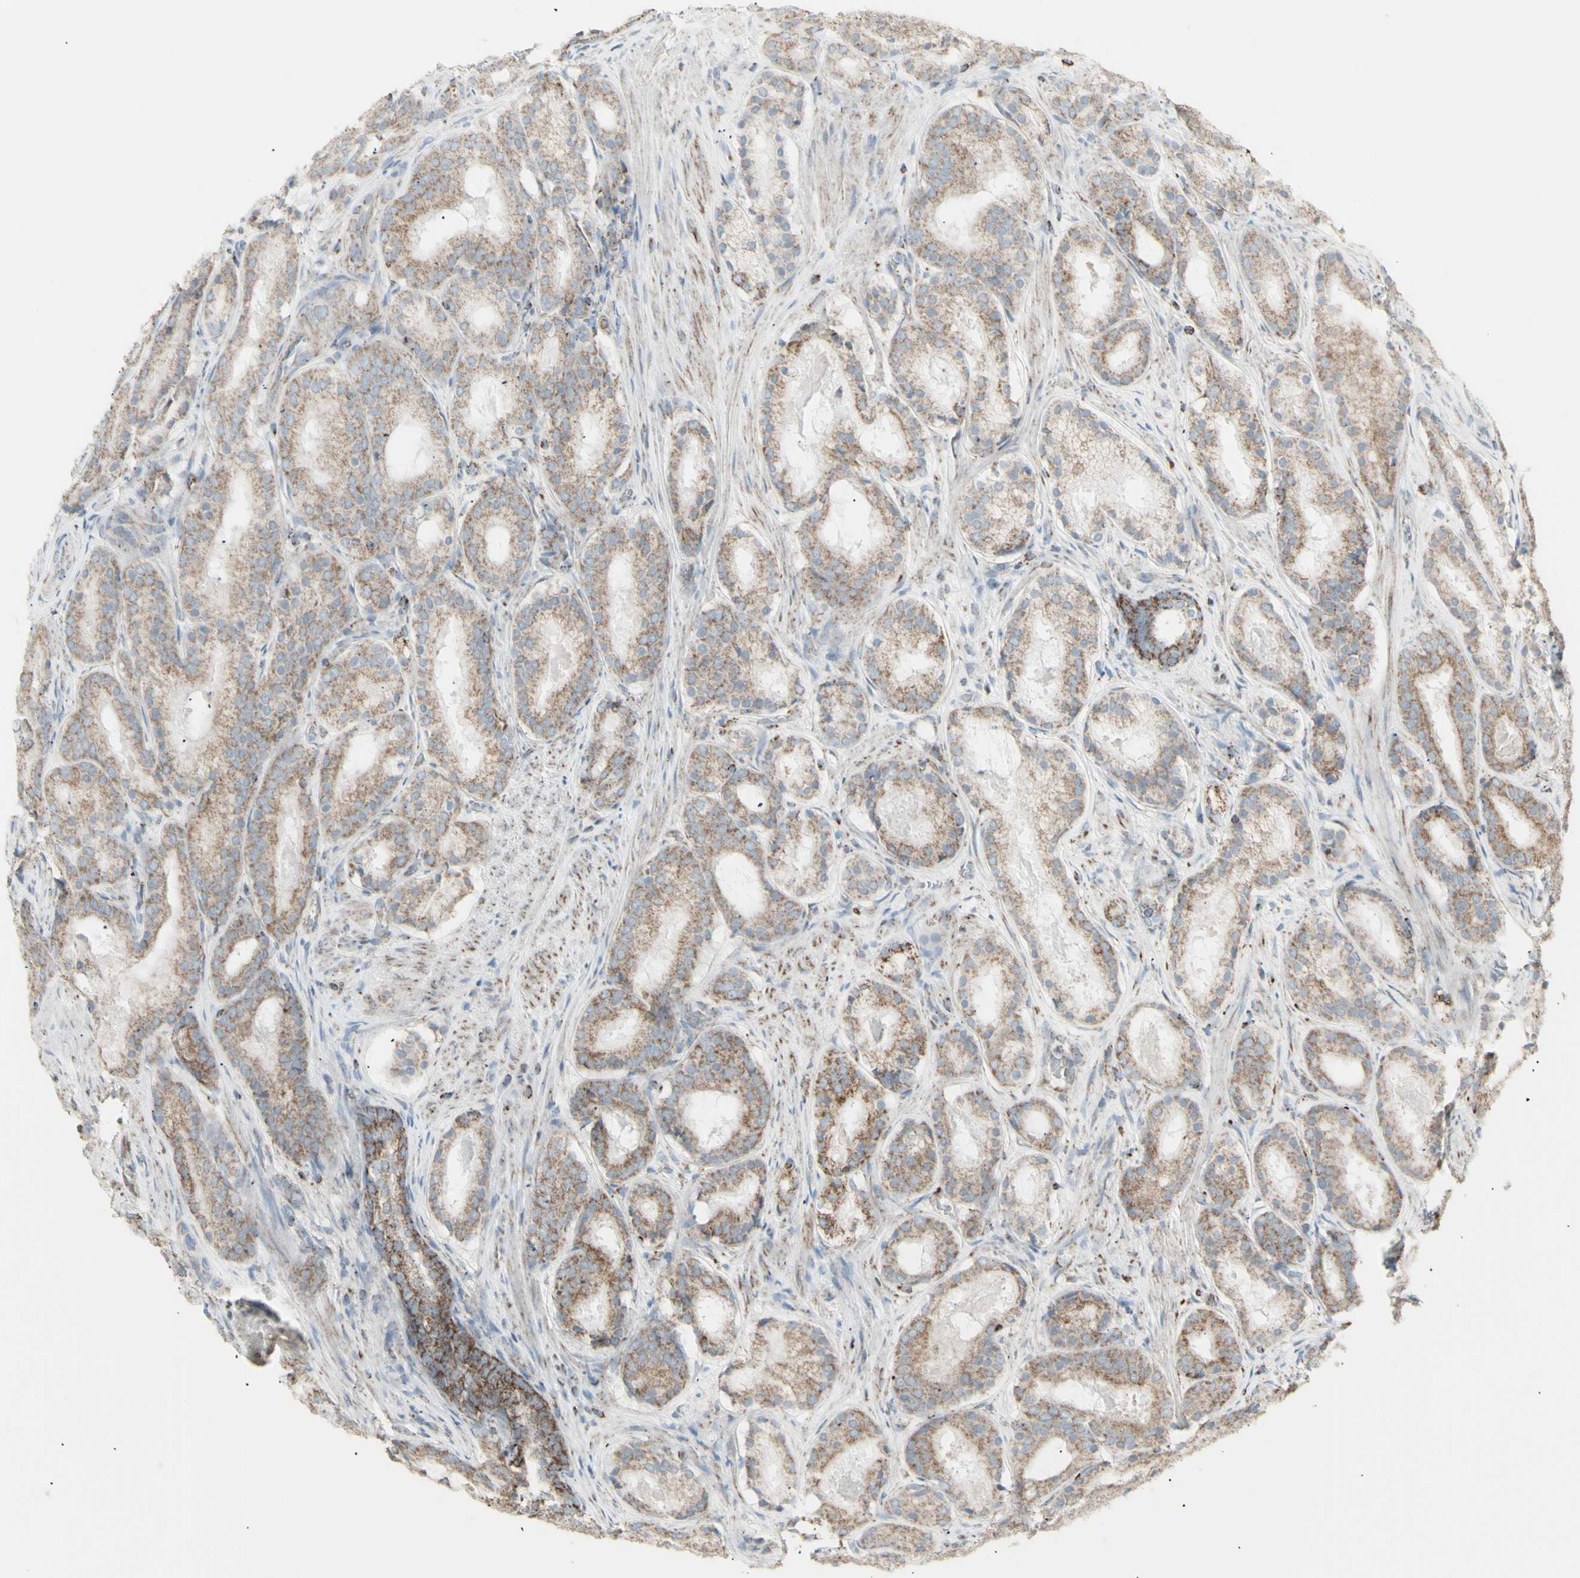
{"staining": {"intensity": "moderate", "quantity": ">75%", "location": "cytoplasmic/membranous"}, "tissue": "prostate cancer", "cell_type": "Tumor cells", "image_type": "cancer", "snomed": [{"axis": "morphology", "description": "Adenocarcinoma, Low grade"}, {"axis": "topography", "description": "Prostate"}], "caption": "DAB (3,3'-diaminobenzidine) immunohistochemical staining of prostate cancer exhibits moderate cytoplasmic/membranous protein expression in about >75% of tumor cells.", "gene": "PLGRKT", "patient": {"sex": "male", "age": 69}}